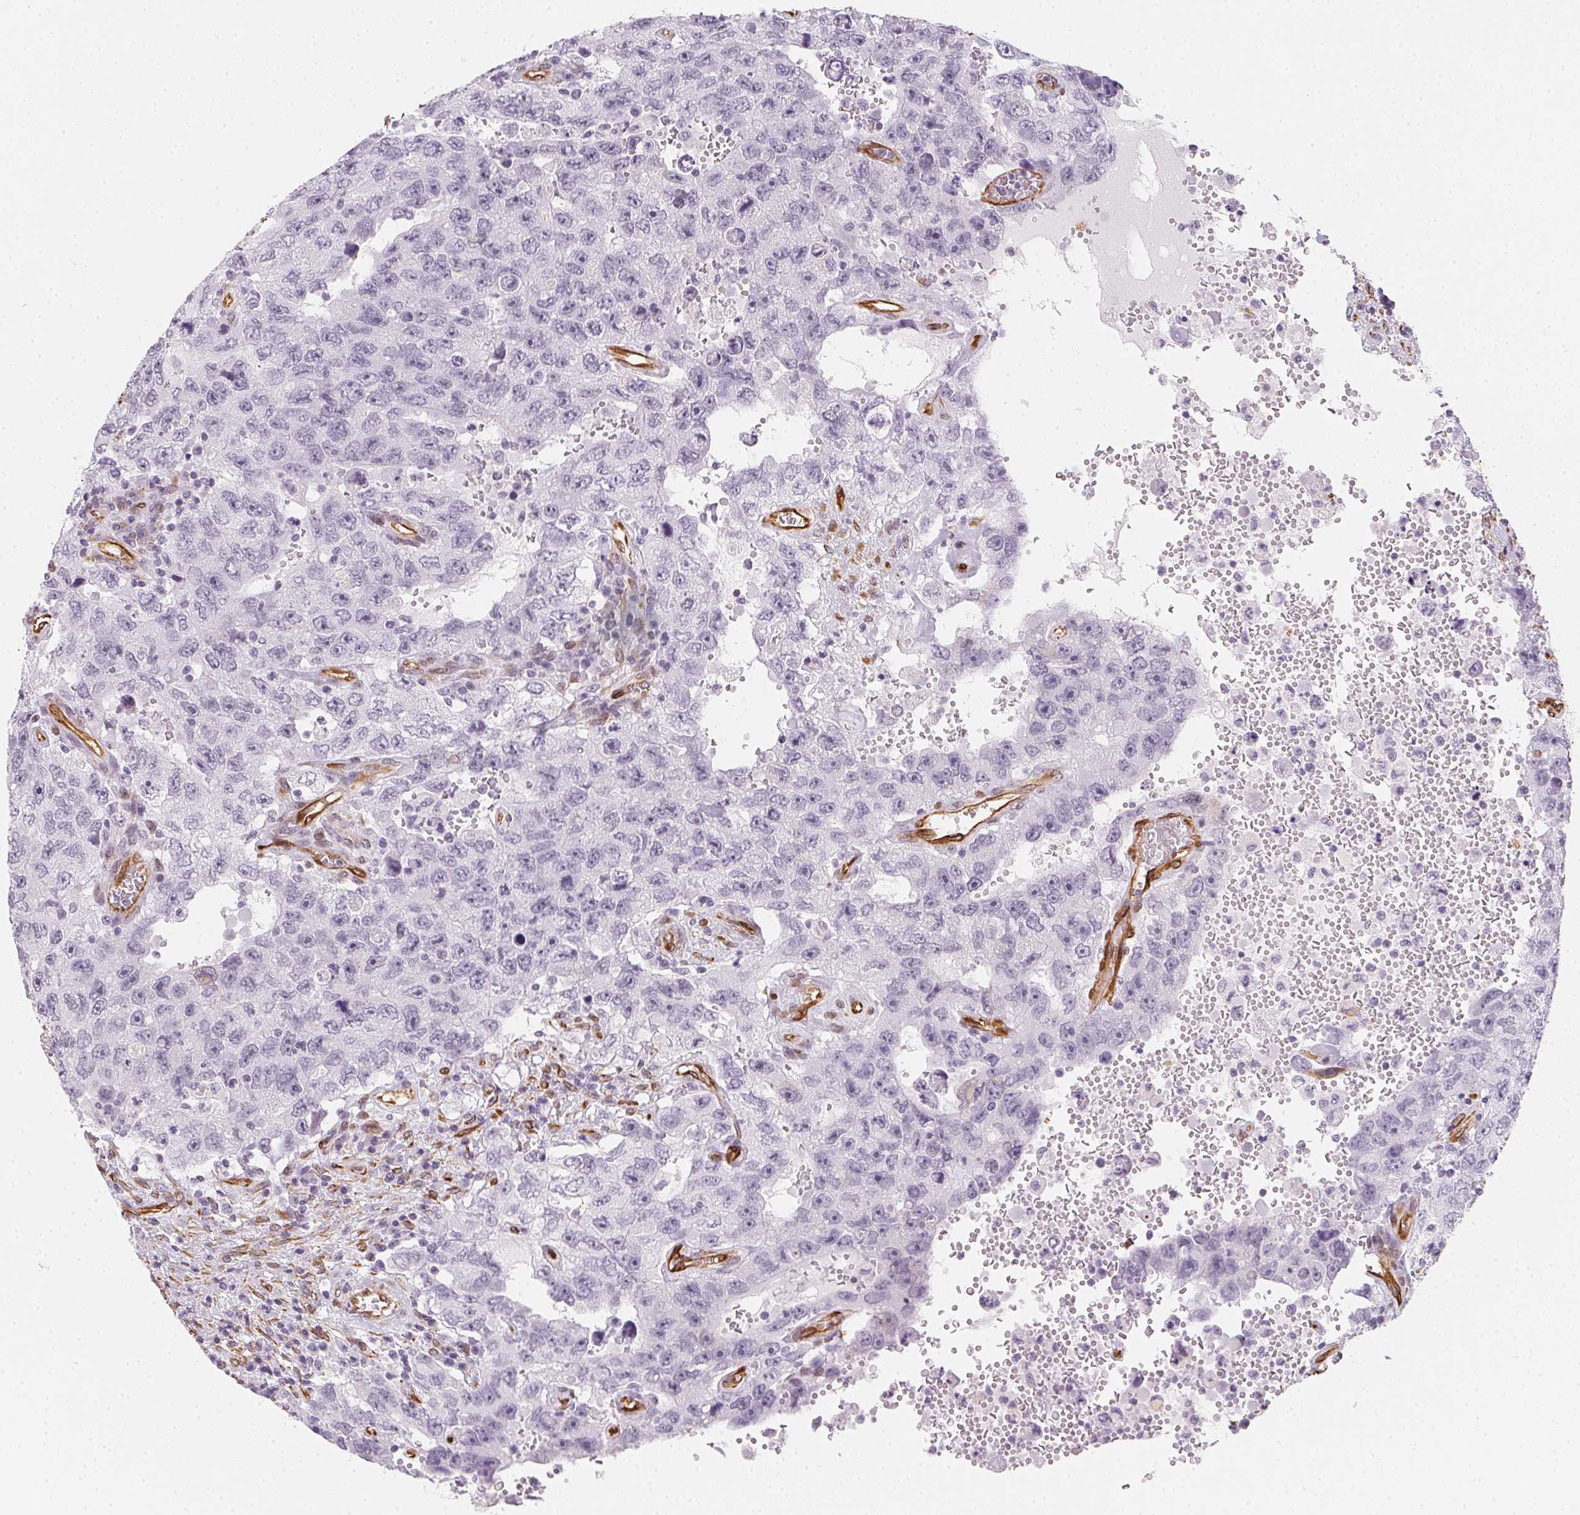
{"staining": {"intensity": "negative", "quantity": "none", "location": "none"}, "tissue": "testis cancer", "cell_type": "Tumor cells", "image_type": "cancer", "snomed": [{"axis": "morphology", "description": "Carcinoma, Embryonal, NOS"}, {"axis": "topography", "description": "Testis"}], "caption": "An IHC micrograph of testis cancer (embryonal carcinoma) is shown. There is no staining in tumor cells of testis cancer (embryonal carcinoma). Brightfield microscopy of immunohistochemistry (IHC) stained with DAB (3,3'-diaminobenzidine) (brown) and hematoxylin (blue), captured at high magnification.", "gene": "RSBN1", "patient": {"sex": "male", "age": 26}}